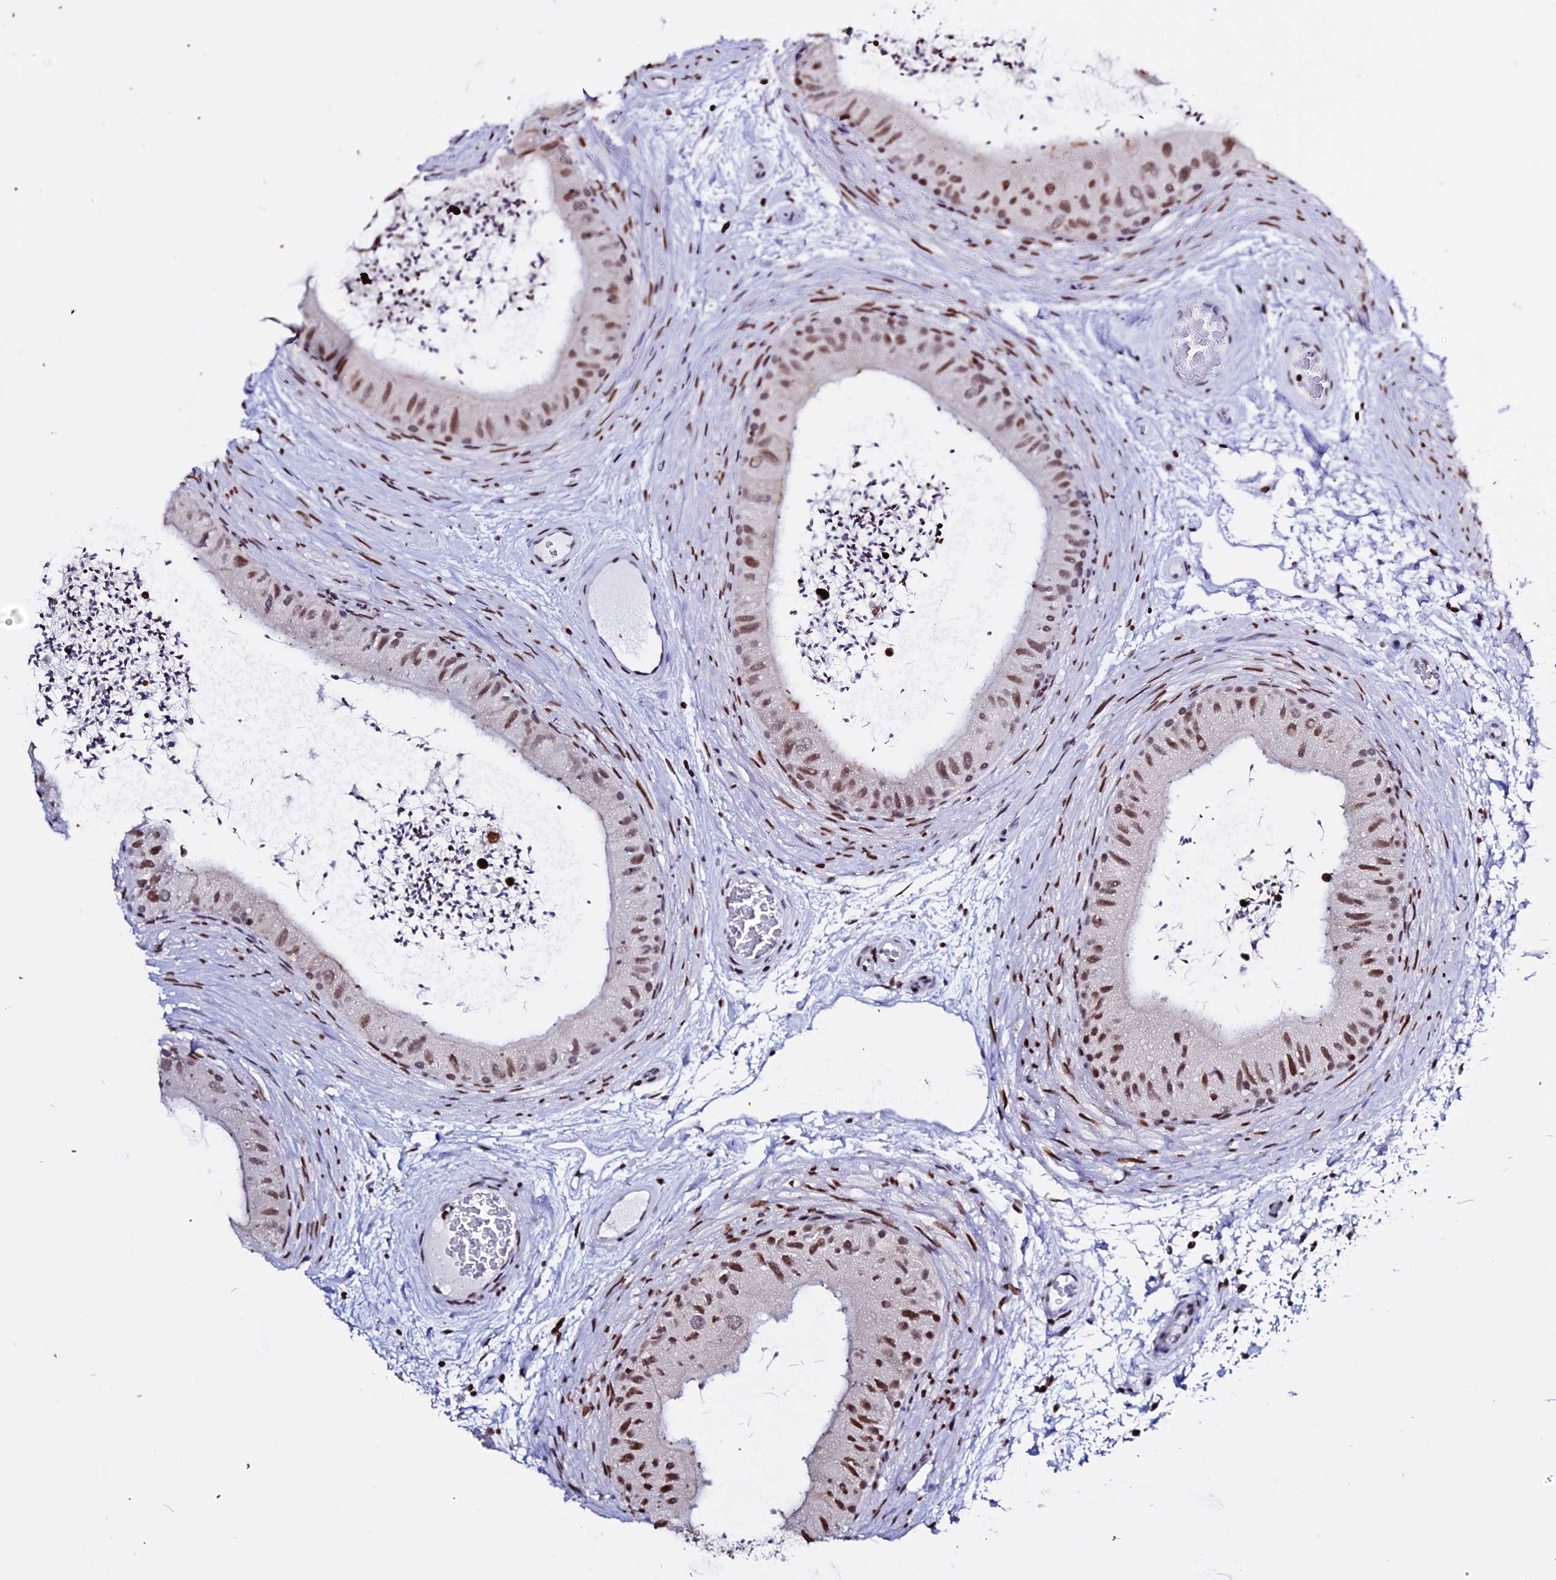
{"staining": {"intensity": "moderate", "quantity": ">75%", "location": "nuclear"}, "tissue": "epididymis", "cell_type": "Glandular cells", "image_type": "normal", "snomed": [{"axis": "morphology", "description": "Normal tissue, NOS"}, {"axis": "topography", "description": "Epididymis"}], "caption": "IHC image of unremarkable epididymis: epididymis stained using immunohistochemistry demonstrates medium levels of moderate protein expression localized specifically in the nuclear of glandular cells, appearing as a nuclear brown color.", "gene": "ENSG00000282988", "patient": {"sex": "male", "age": 50}}